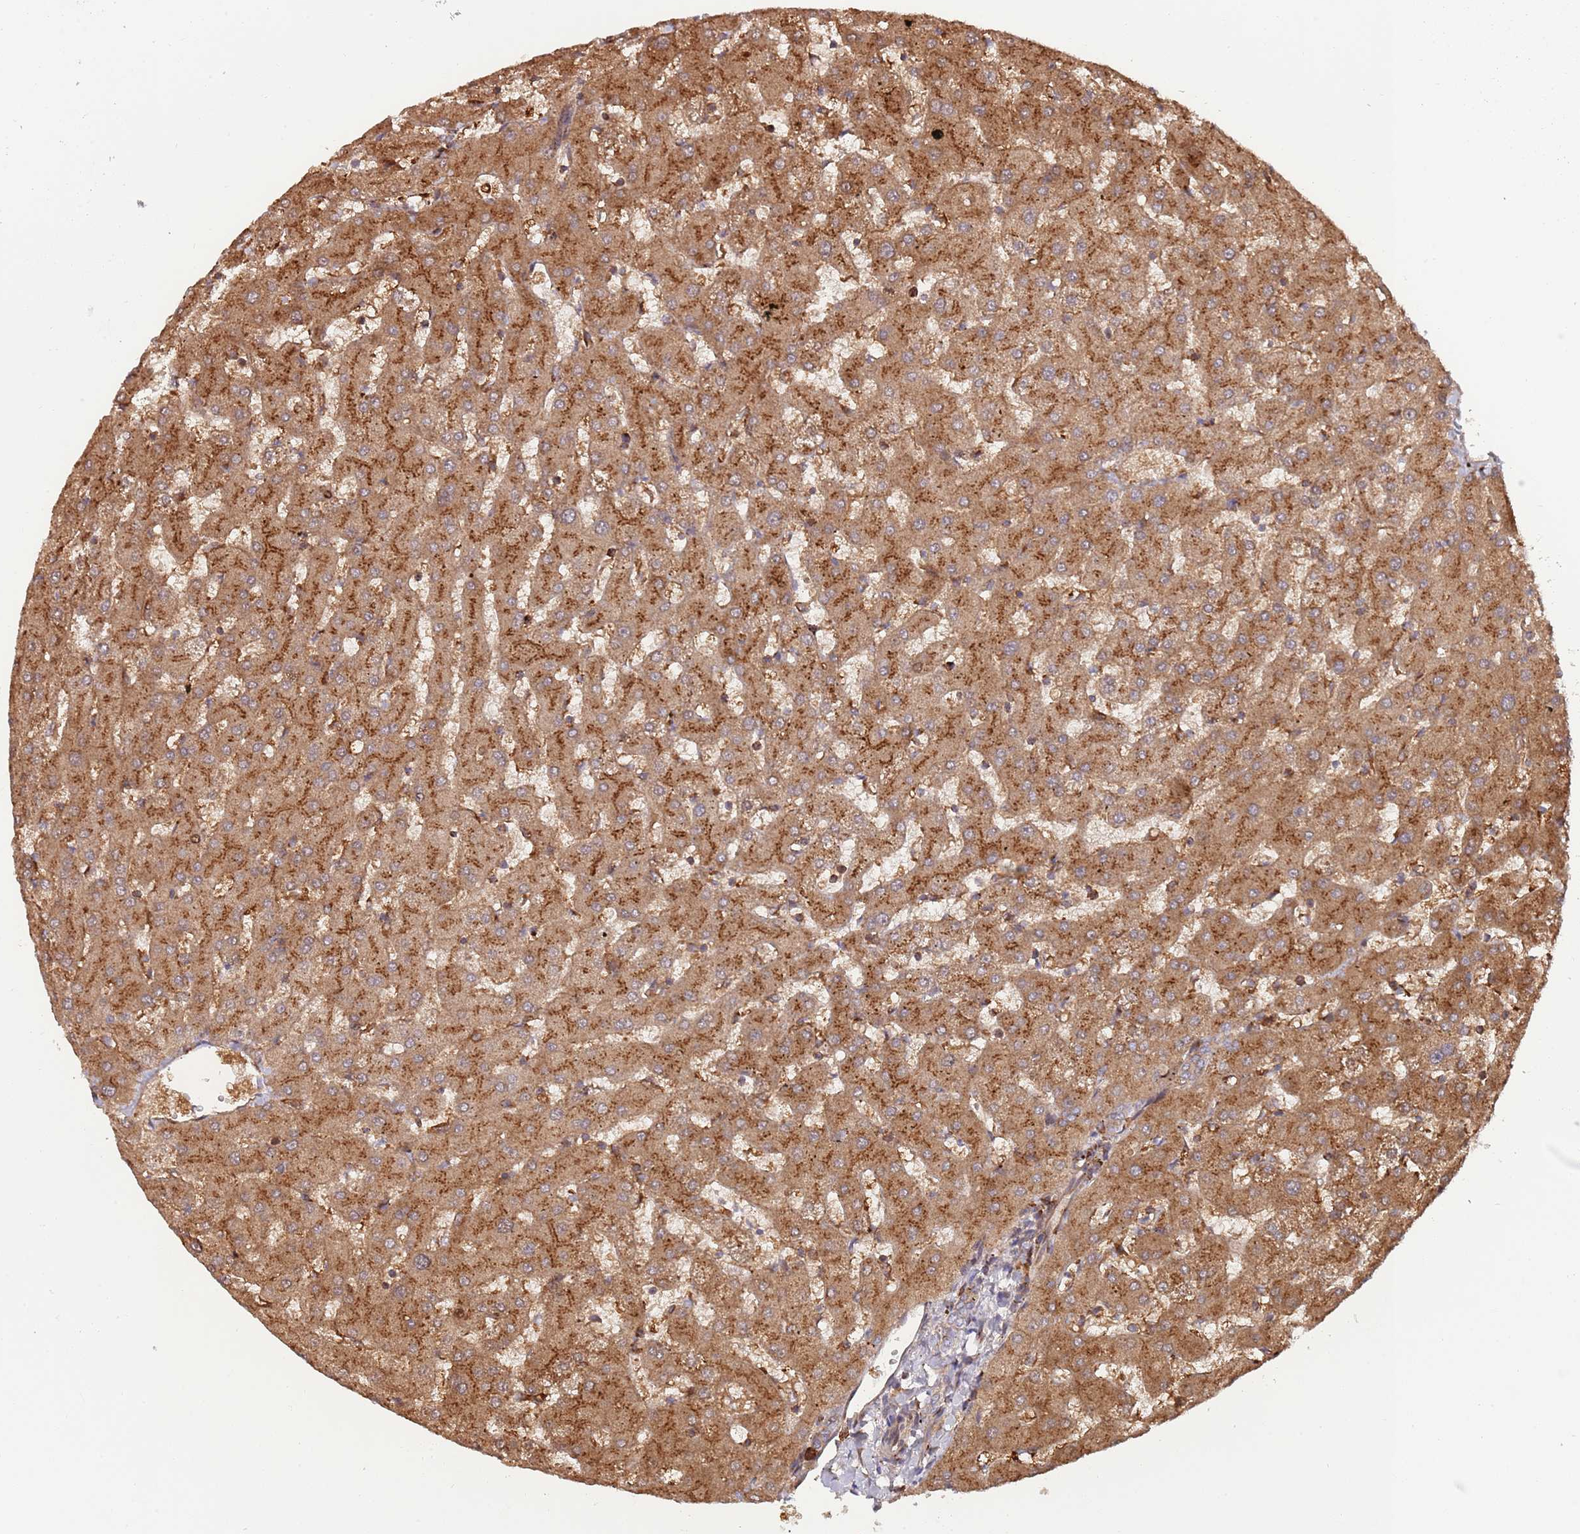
{"staining": {"intensity": "weak", "quantity": ">75%", "location": "cytoplasmic/membranous"}, "tissue": "liver", "cell_type": "Cholangiocytes", "image_type": "normal", "snomed": [{"axis": "morphology", "description": "Normal tissue, NOS"}, {"axis": "topography", "description": "Liver"}], "caption": "High-power microscopy captured an IHC micrograph of unremarkable liver, revealing weak cytoplasmic/membranous staining in approximately >75% of cholangiocytes.", "gene": "BTBD7", "patient": {"sex": "female", "age": 63}}